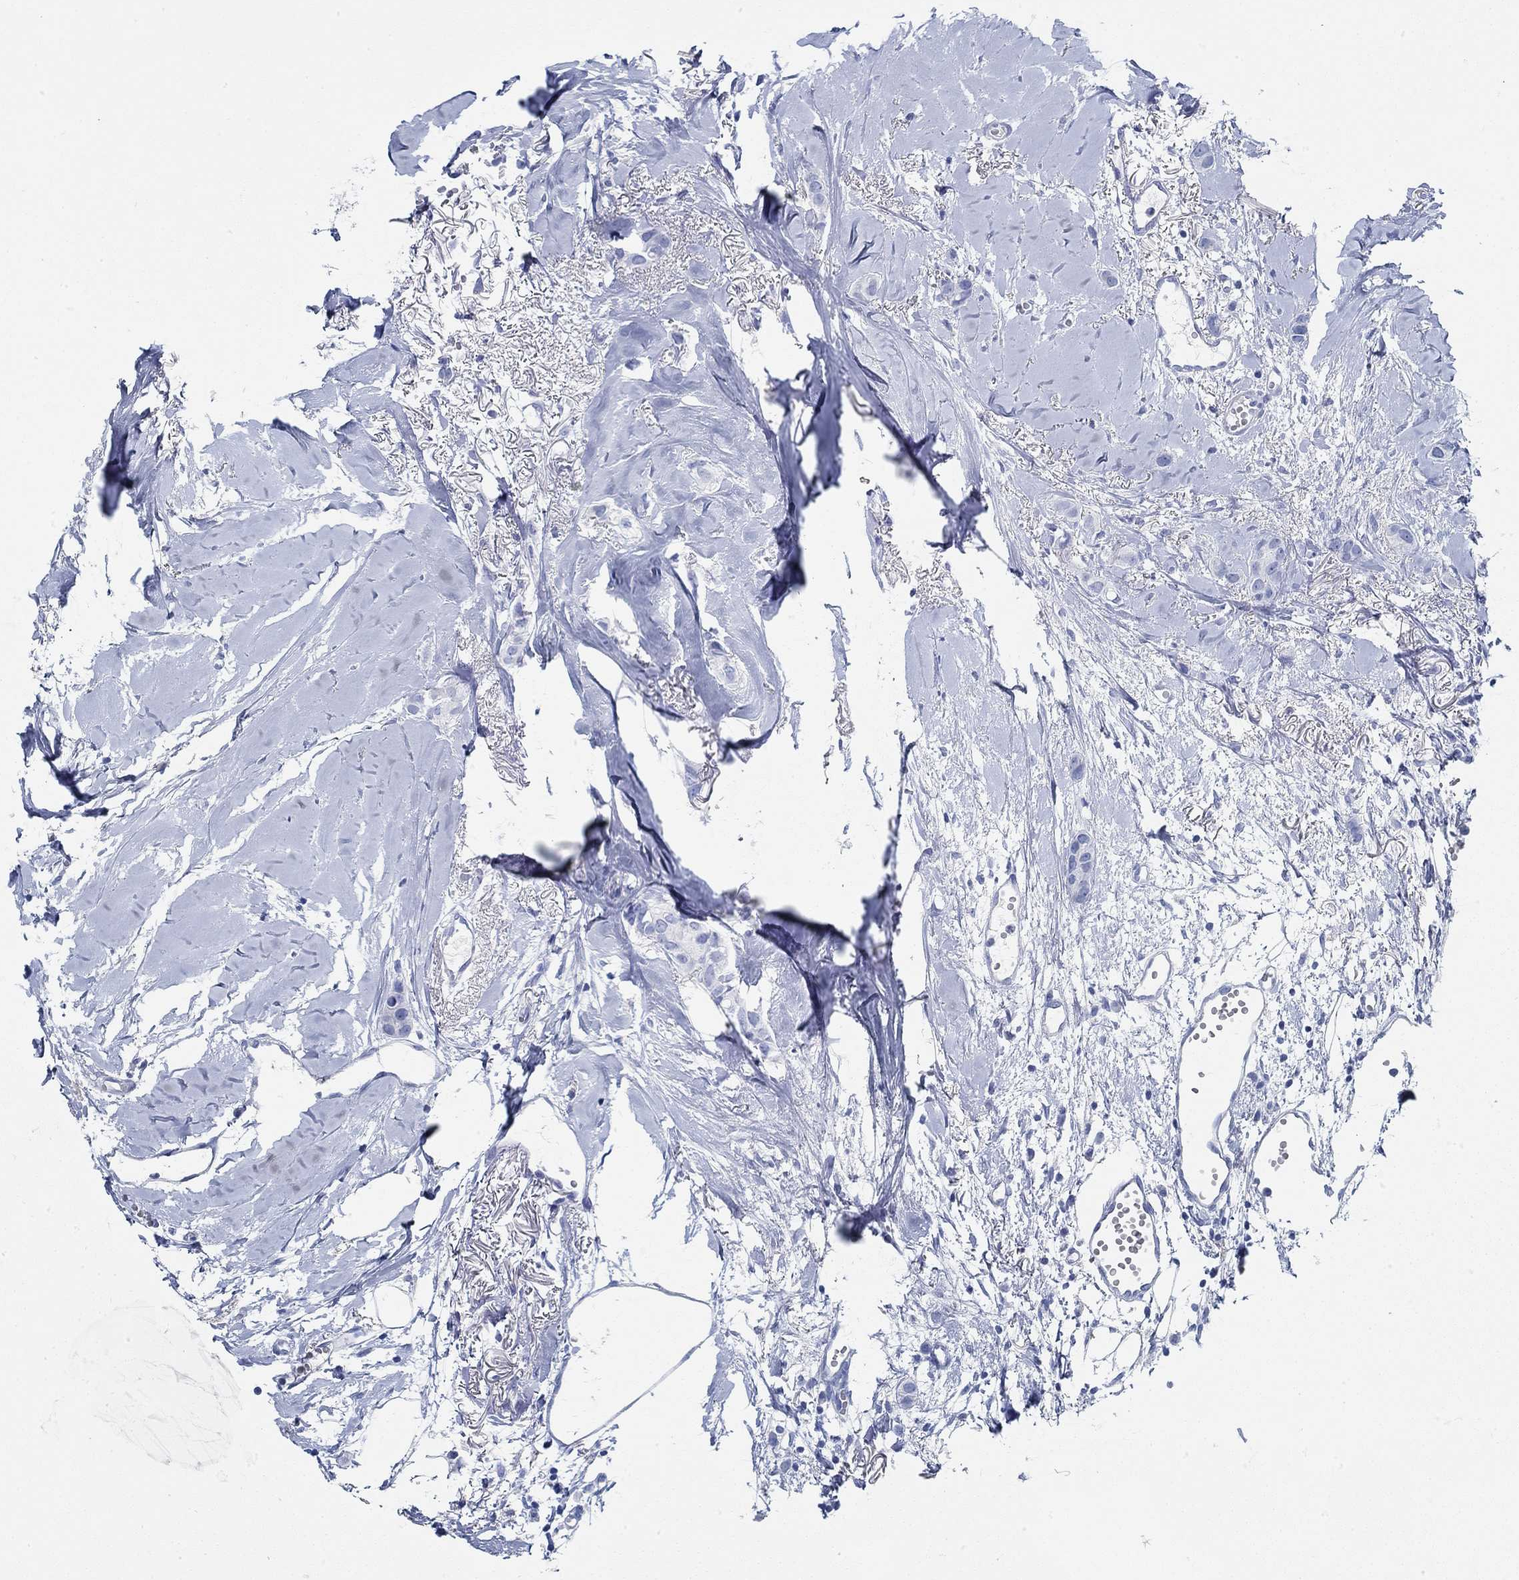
{"staining": {"intensity": "negative", "quantity": "none", "location": "none"}, "tissue": "breast cancer", "cell_type": "Tumor cells", "image_type": "cancer", "snomed": [{"axis": "morphology", "description": "Duct carcinoma"}, {"axis": "topography", "description": "Breast"}], "caption": "There is no significant positivity in tumor cells of breast cancer.", "gene": "SLC45A1", "patient": {"sex": "female", "age": 85}}